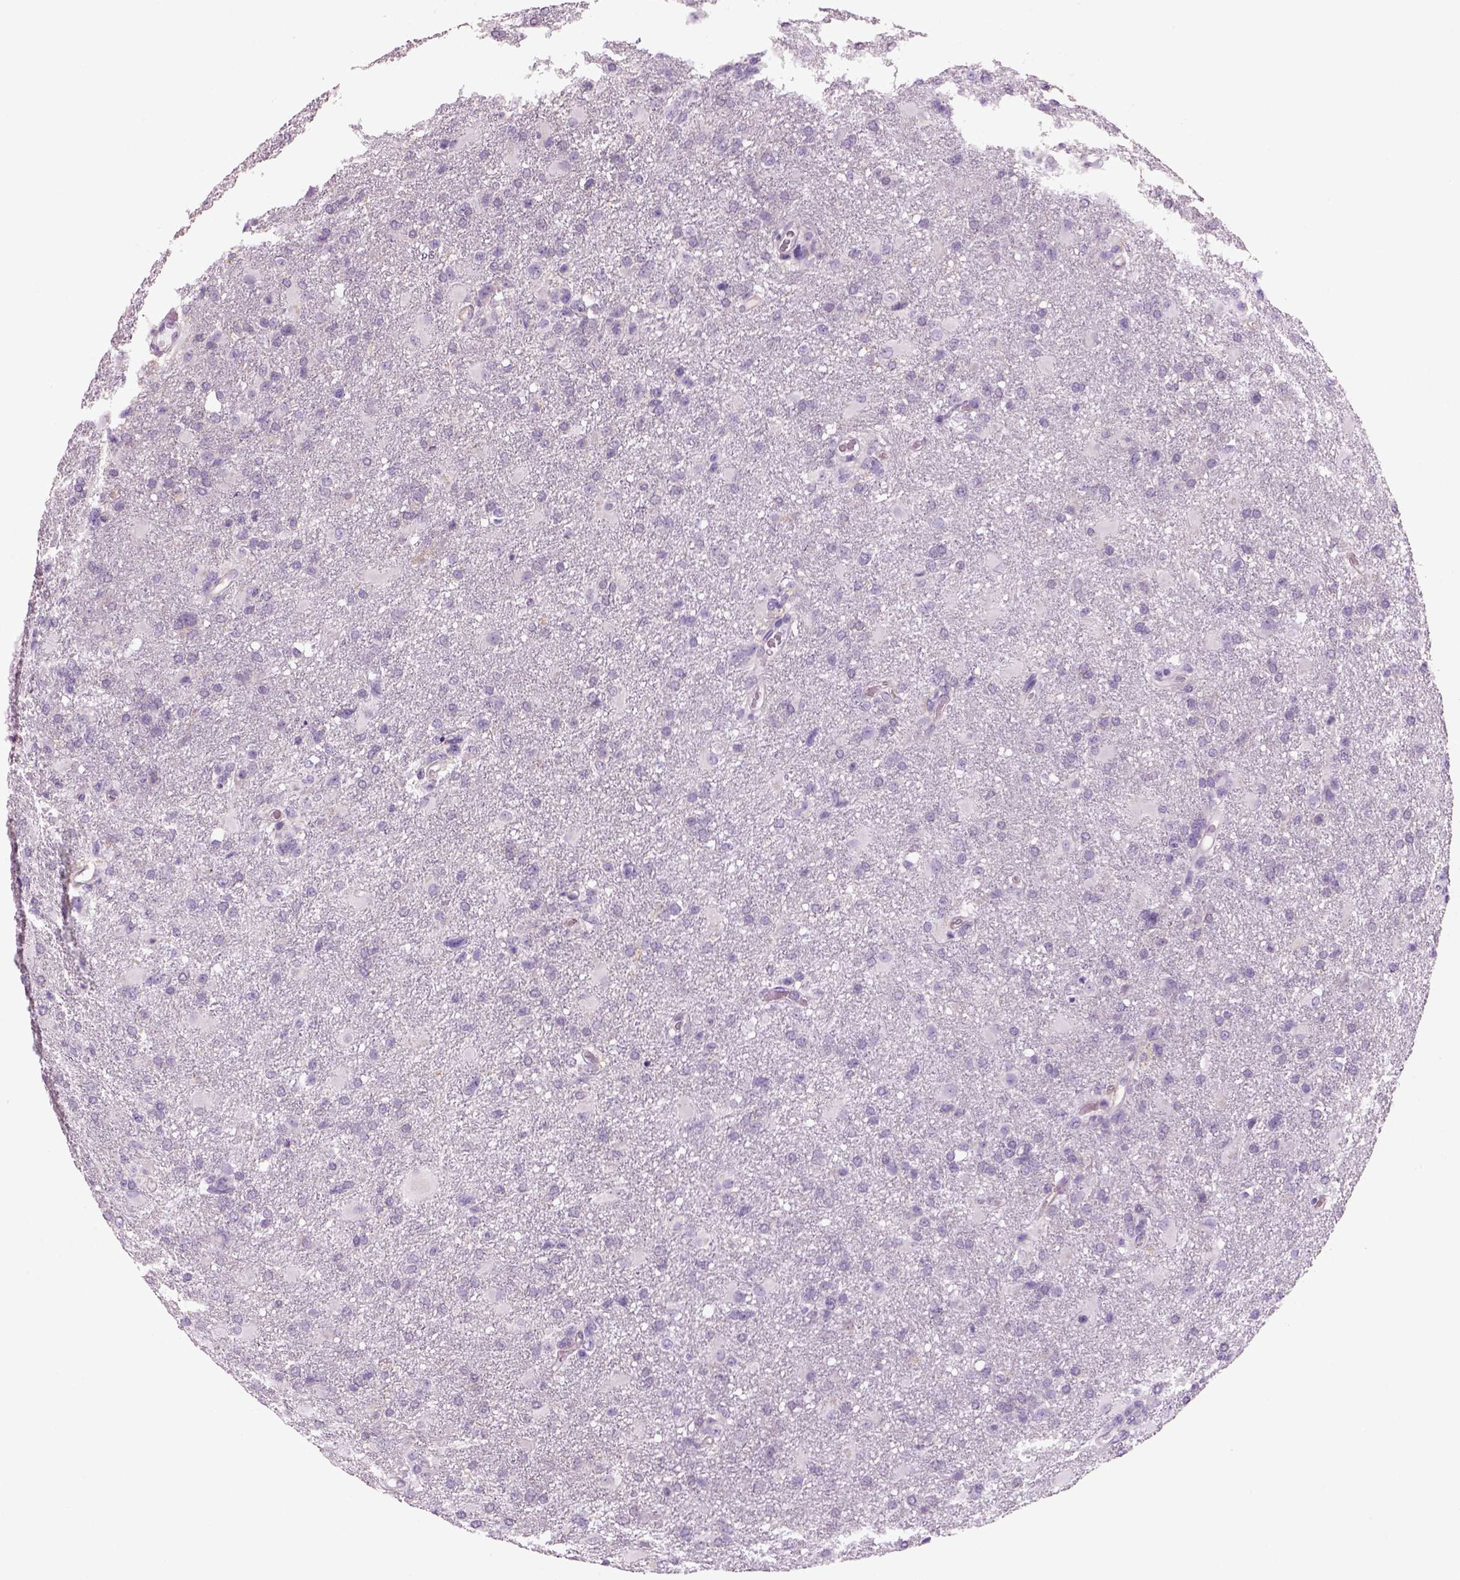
{"staining": {"intensity": "negative", "quantity": "none", "location": "none"}, "tissue": "glioma", "cell_type": "Tumor cells", "image_type": "cancer", "snomed": [{"axis": "morphology", "description": "Glioma, malignant, High grade"}, {"axis": "topography", "description": "Brain"}], "caption": "DAB (3,3'-diaminobenzidine) immunohistochemical staining of malignant glioma (high-grade) demonstrates no significant positivity in tumor cells.", "gene": "SLC1A7", "patient": {"sex": "male", "age": 68}}